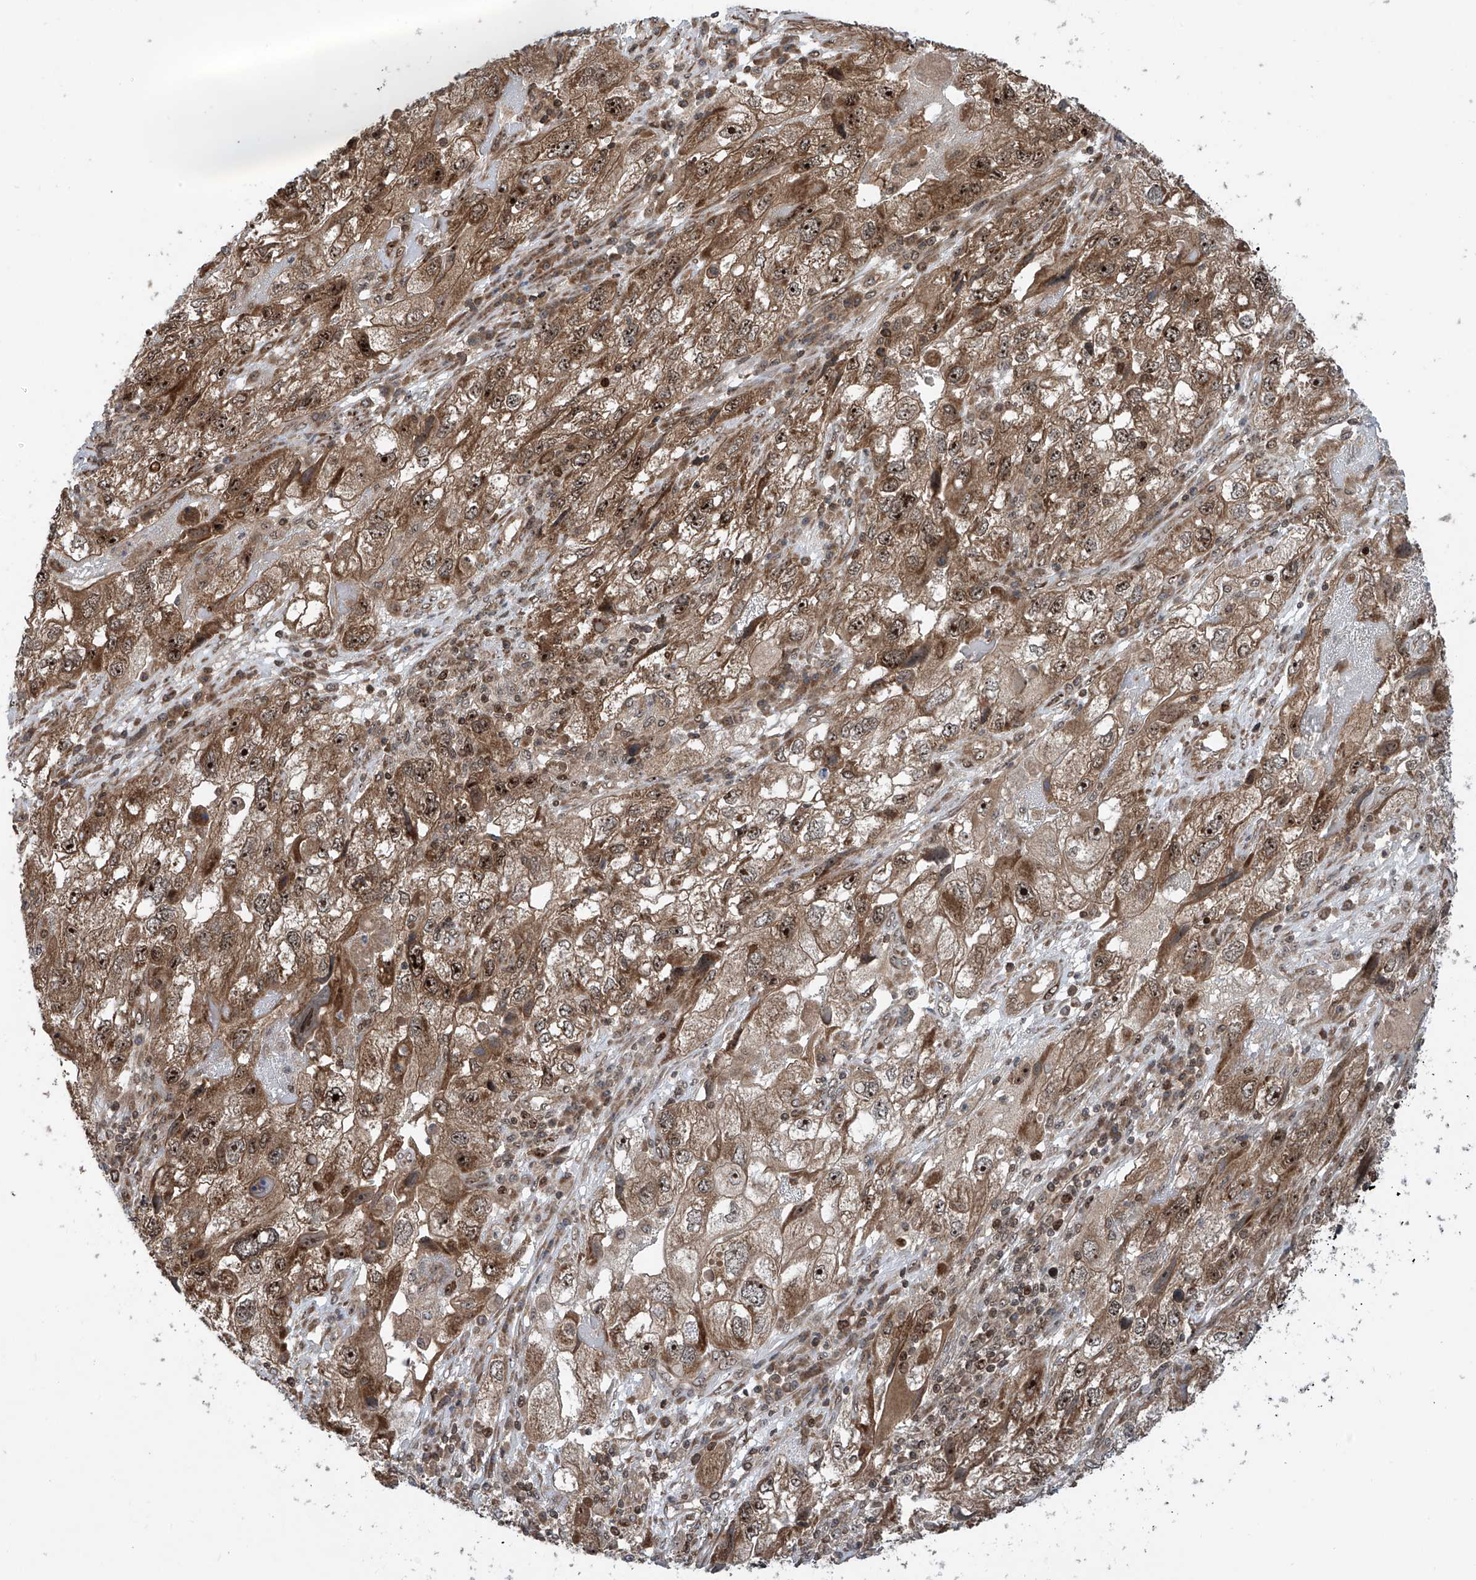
{"staining": {"intensity": "moderate", "quantity": ">75%", "location": "cytoplasmic/membranous,nuclear"}, "tissue": "endometrial cancer", "cell_type": "Tumor cells", "image_type": "cancer", "snomed": [{"axis": "morphology", "description": "Adenocarcinoma, NOS"}, {"axis": "topography", "description": "Endometrium"}], "caption": "Human endometrial adenocarcinoma stained with a protein marker exhibits moderate staining in tumor cells.", "gene": "C1orf131", "patient": {"sex": "female", "age": 49}}